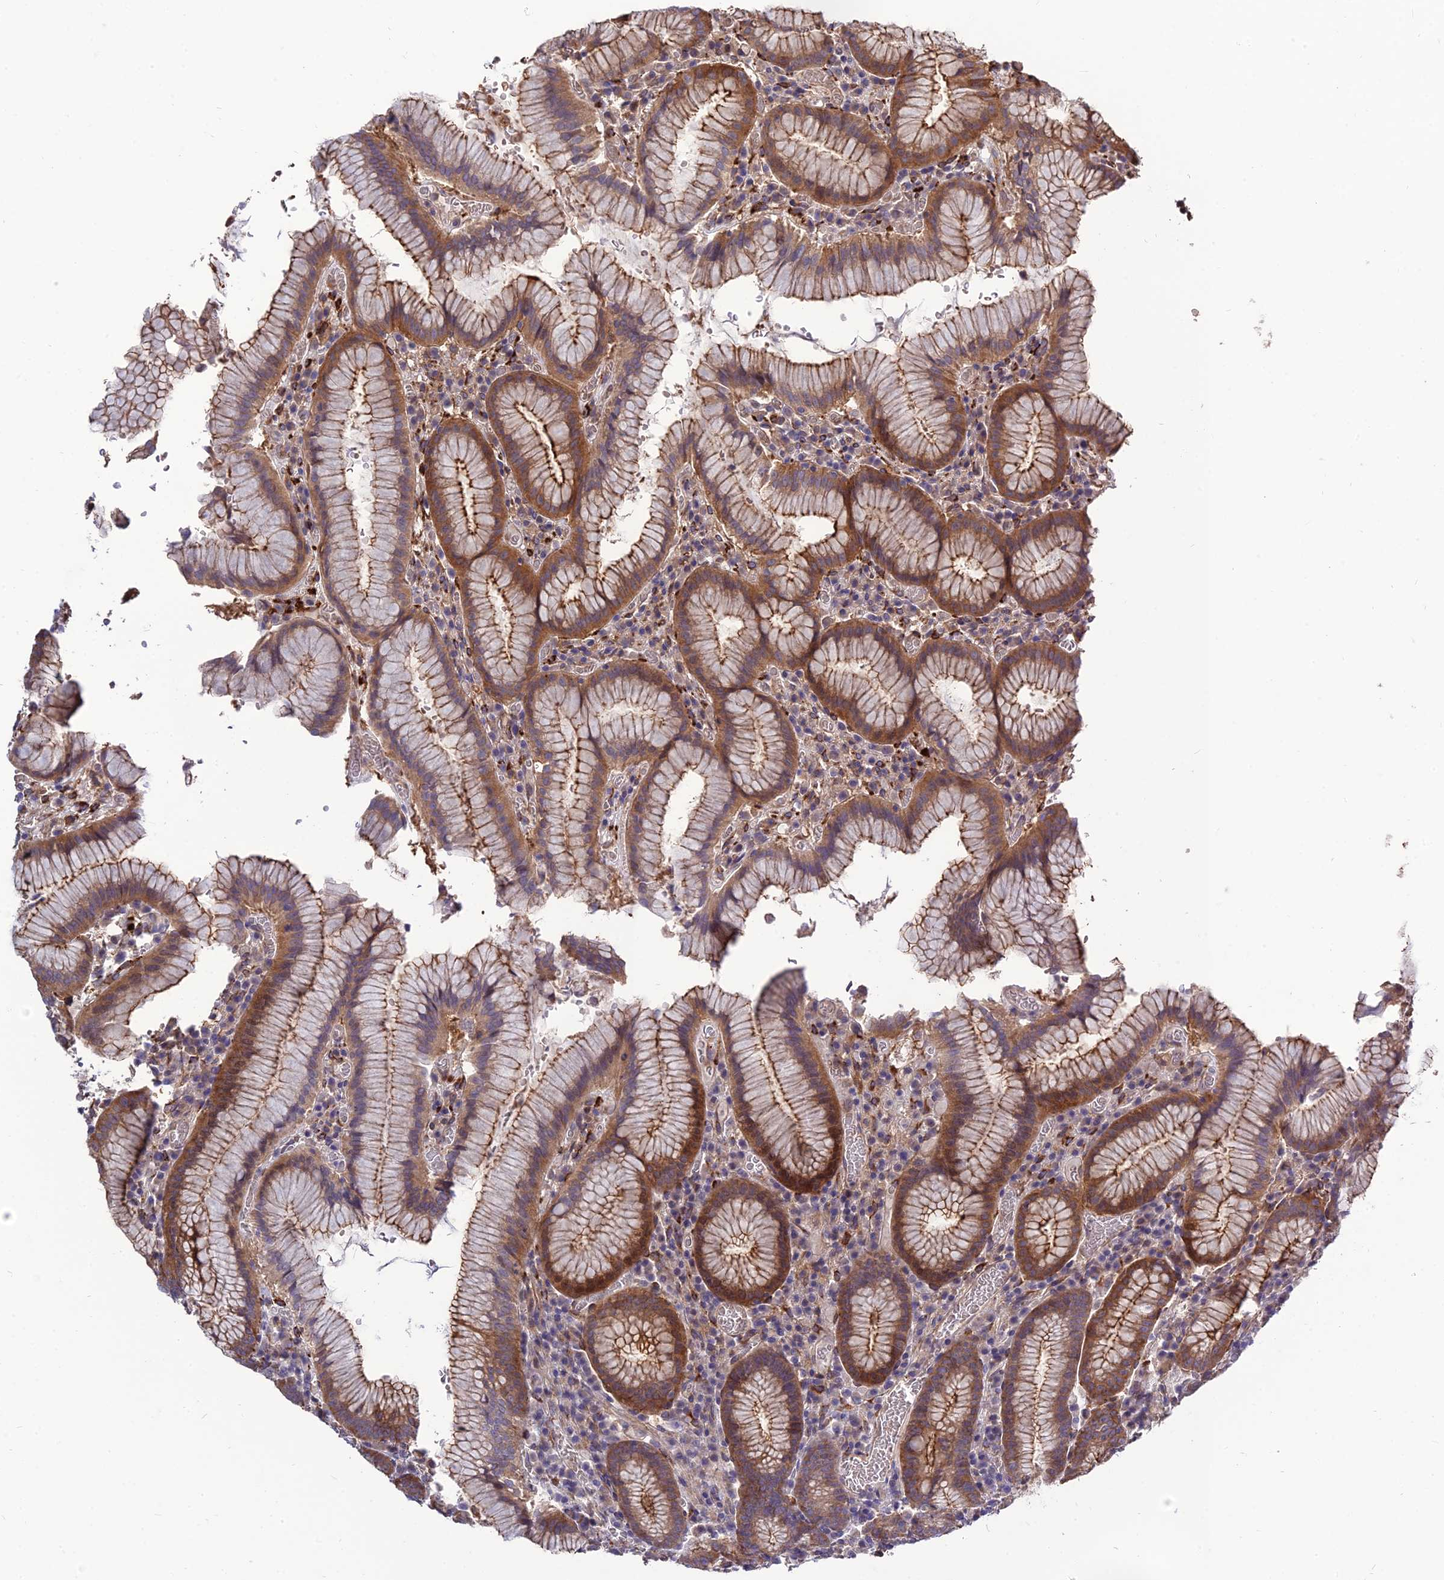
{"staining": {"intensity": "strong", "quantity": ">75%", "location": "cytoplasmic/membranous"}, "tissue": "stomach", "cell_type": "Glandular cells", "image_type": "normal", "snomed": [{"axis": "morphology", "description": "Normal tissue, NOS"}, {"axis": "topography", "description": "Stomach"}], "caption": "Stomach was stained to show a protein in brown. There is high levels of strong cytoplasmic/membranous staining in approximately >75% of glandular cells. (Brightfield microscopy of DAB IHC at high magnification).", "gene": "CRTAP", "patient": {"sex": "male", "age": 55}}